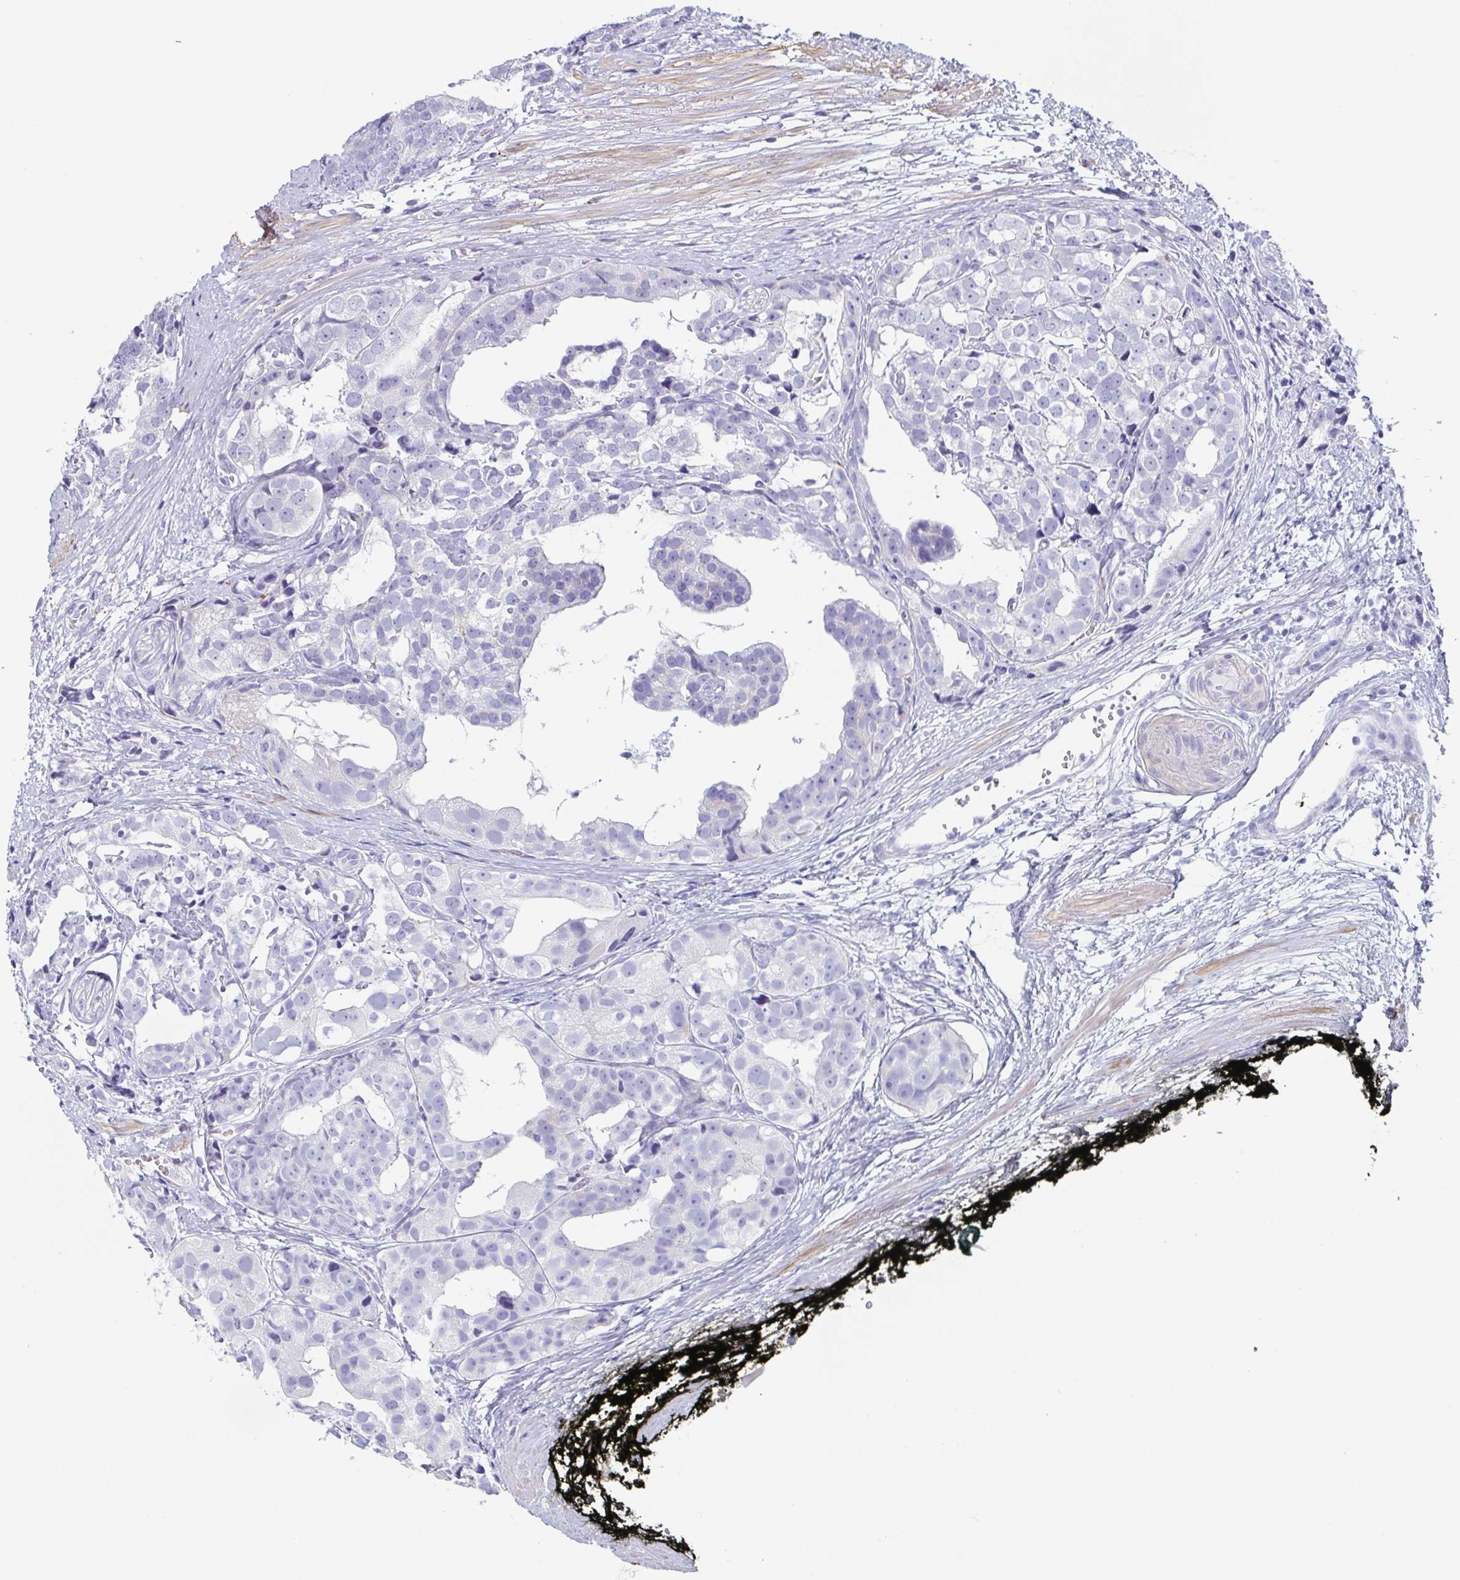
{"staining": {"intensity": "negative", "quantity": "none", "location": "none"}, "tissue": "prostate cancer", "cell_type": "Tumor cells", "image_type": "cancer", "snomed": [{"axis": "morphology", "description": "Adenocarcinoma, High grade"}, {"axis": "topography", "description": "Prostate"}], "caption": "Protein analysis of prostate cancer displays no significant staining in tumor cells.", "gene": "TAGLN3", "patient": {"sex": "male", "age": 71}}